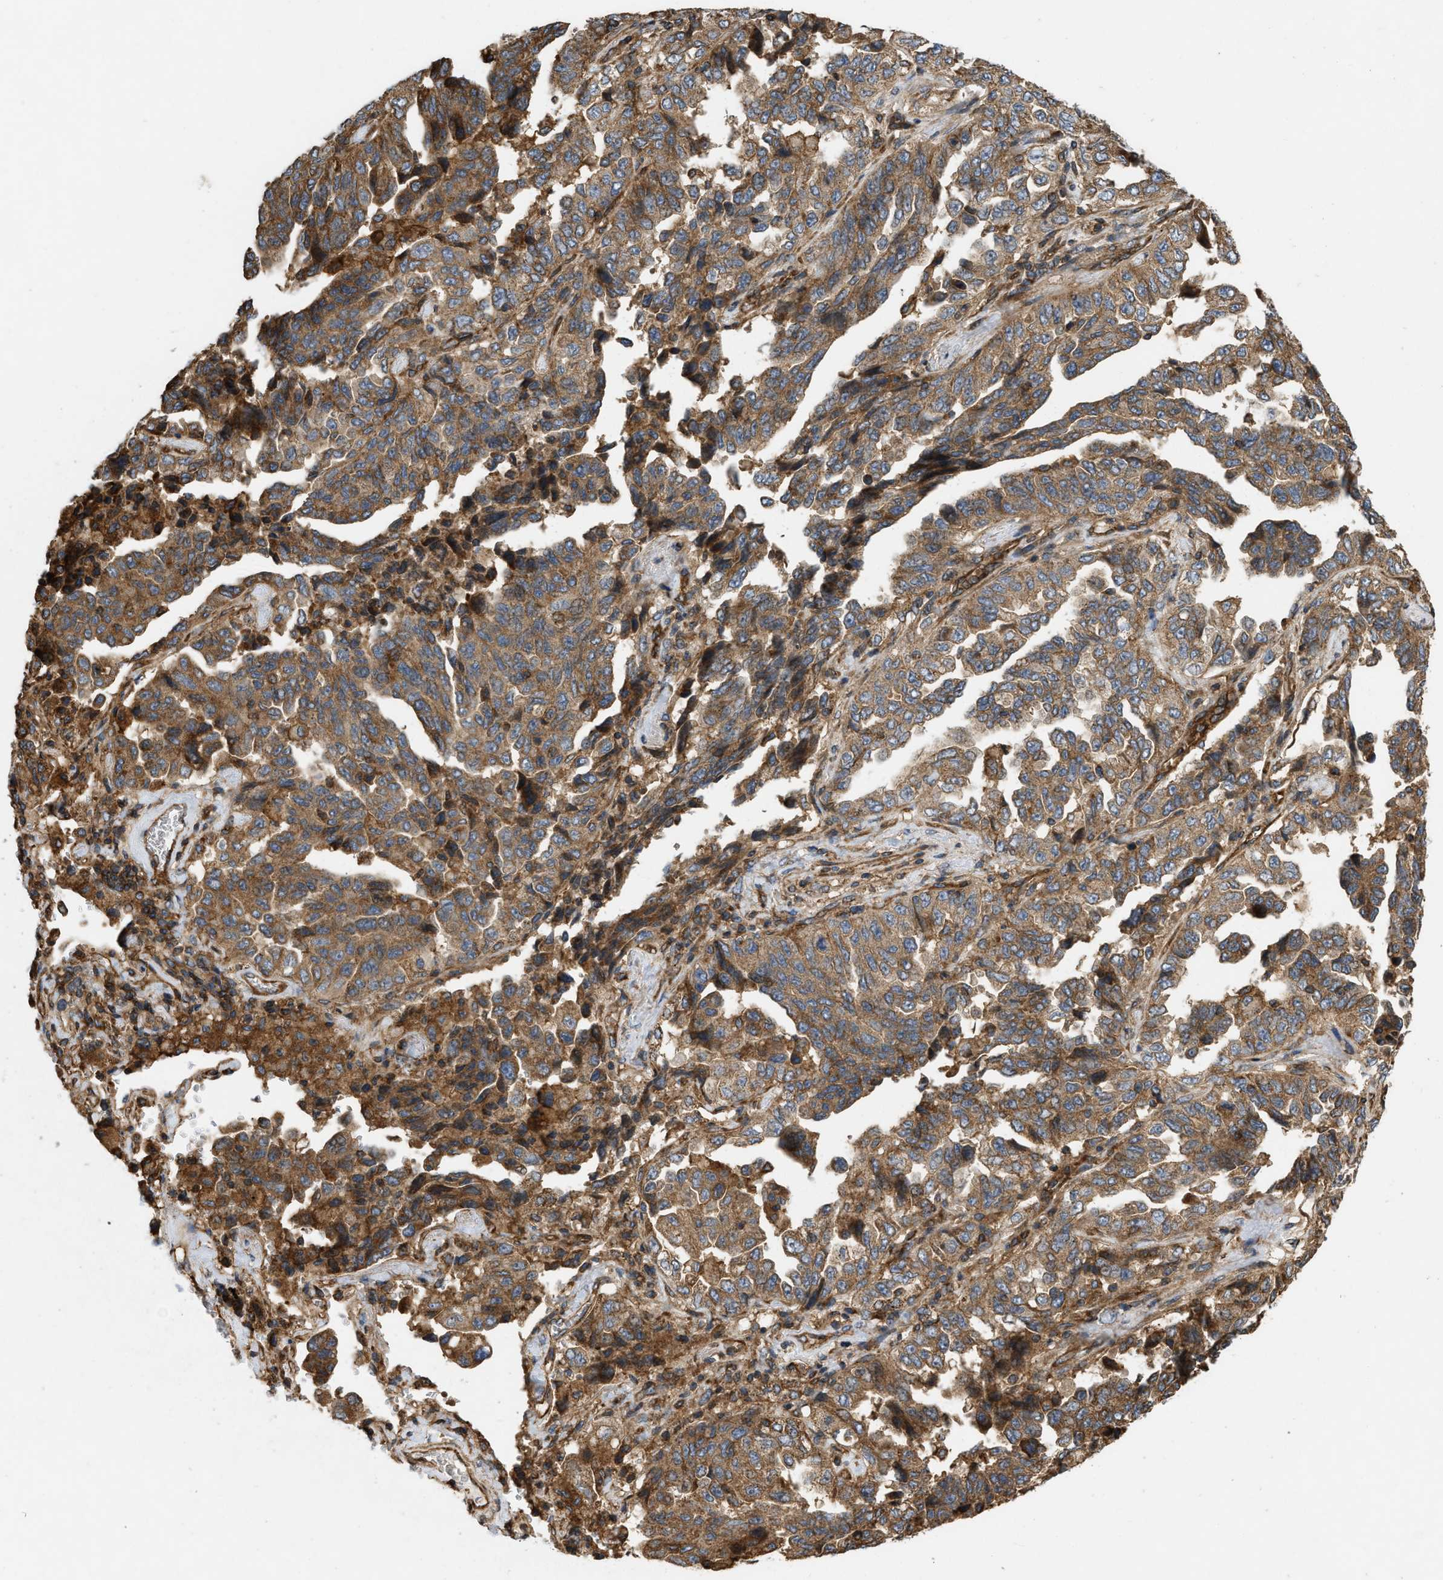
{"staining": {"intensity": "moderate", "quantity": ">75%", "location": "cytoplasmic/membranous"}, "tissue": "lung cancer", "cell_type": "Tumor cells", "image_type": "cancer", "snomed": [{"axis": "morphology", "description": "Adenocarcinoma, NOS"}, {"axis": "topography", "description": "Lung"}], "caption": "High-power microscopy captured an immunohistochemistry (IHC) photomicrograph of lung cancer, revealing moderate cytoplasmic/membranous staining in about >75% of tumor cells. Nuclei are stained in blue.", "gene": "GNB4", "patient": {"sex": "female", "age": 51}}